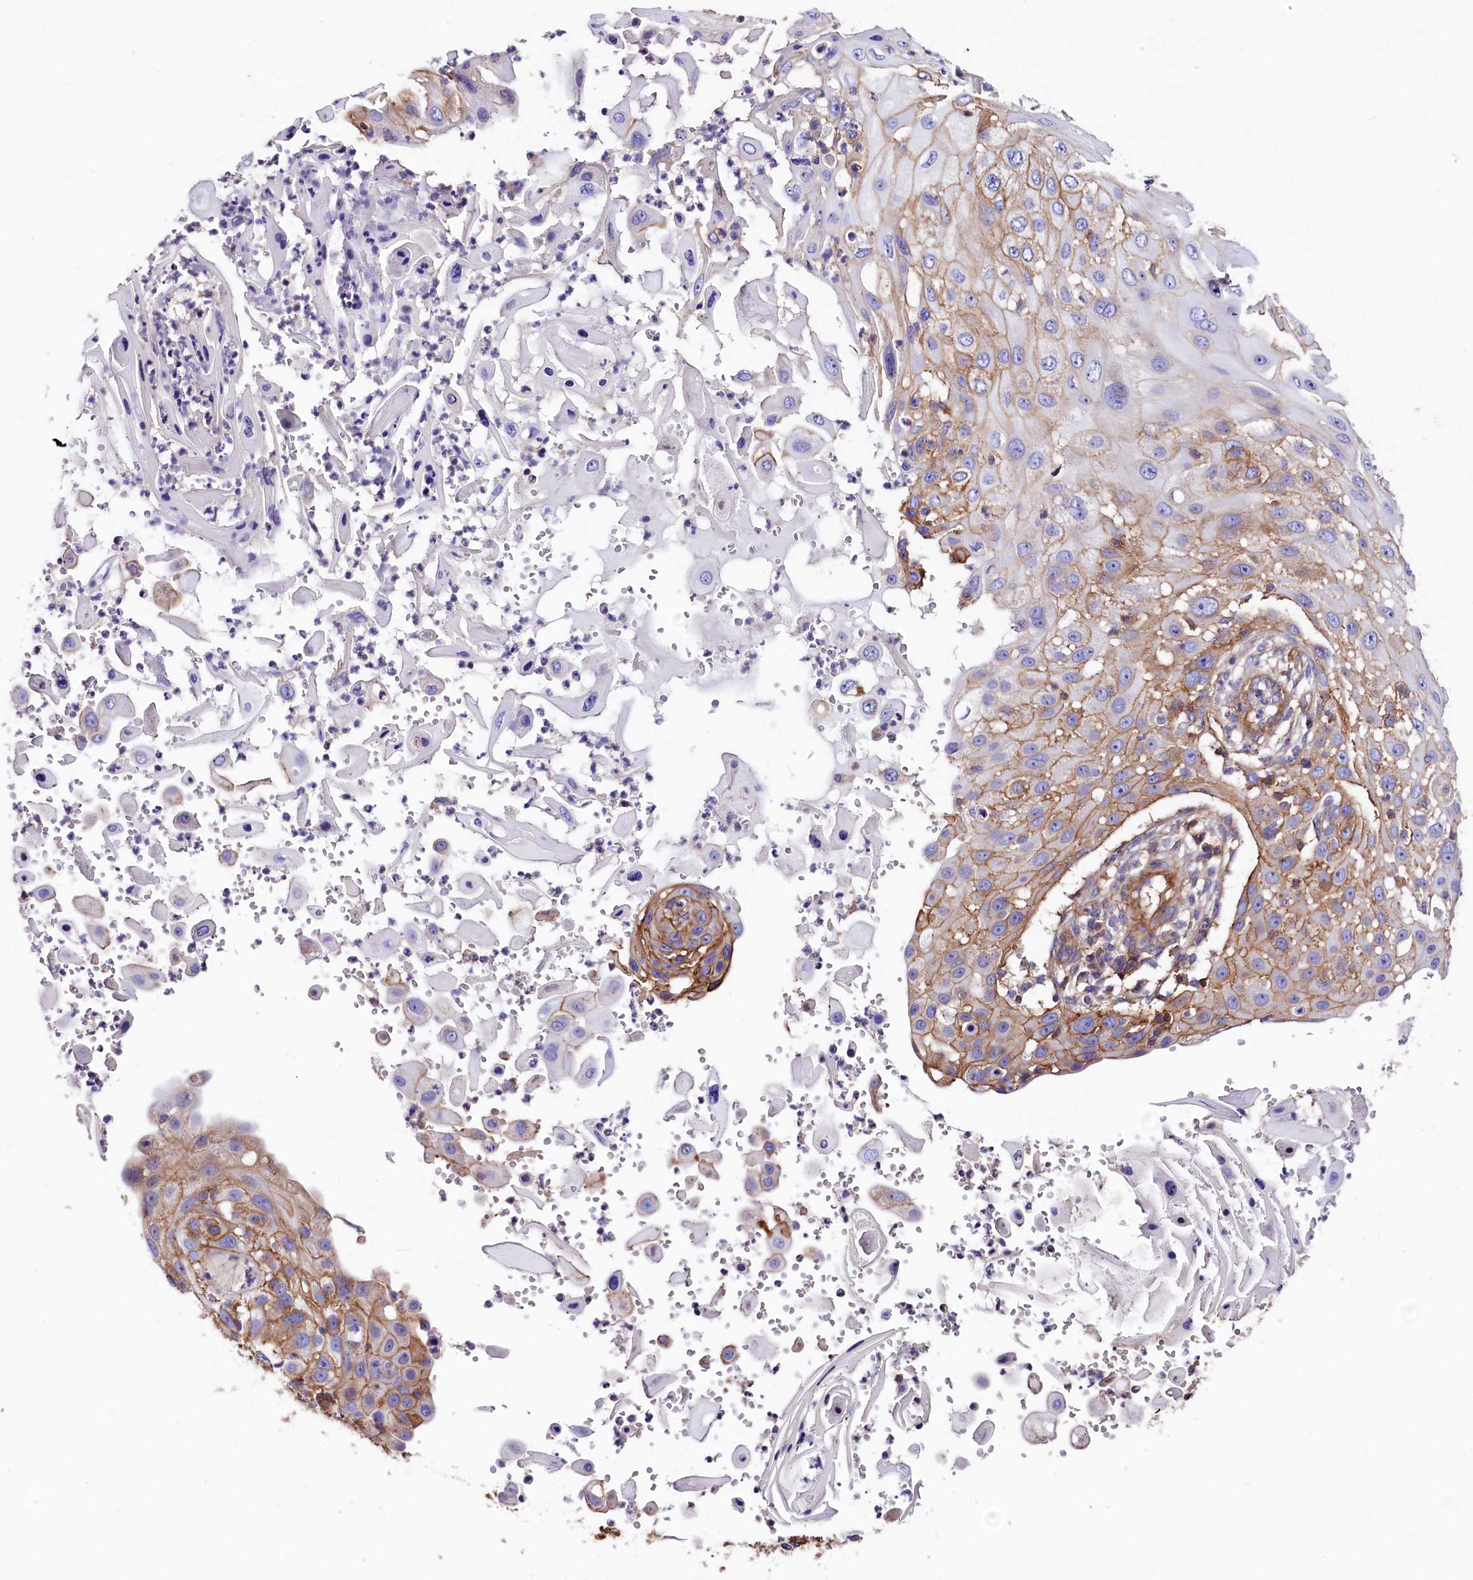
{"staining": {"intensity": "moderate", "quantity": "25%-75%", "location": "cytoplasmic/membranous"}, "tissue": "skin cancer", "cell_type": "Tumor cells", "image_type": "cancer", "snomed": [{"axis": "morphology", "description": "Squamous cell carcinoma, NOS"}, {"axis": "topography", "description": "Skin"}], "caption": "Immunohistochemical staining of skin cancer (squamous cell carcinoma) demonstrates medium levels of moderate cytoplasmic/membranous staining in approximately 25%-75% of tumor cells. The protein is shown in brown color, while the nuclei are stained blue.", "gene": "ATP2B4", "patient": {"sex": "female", "age": 44}}